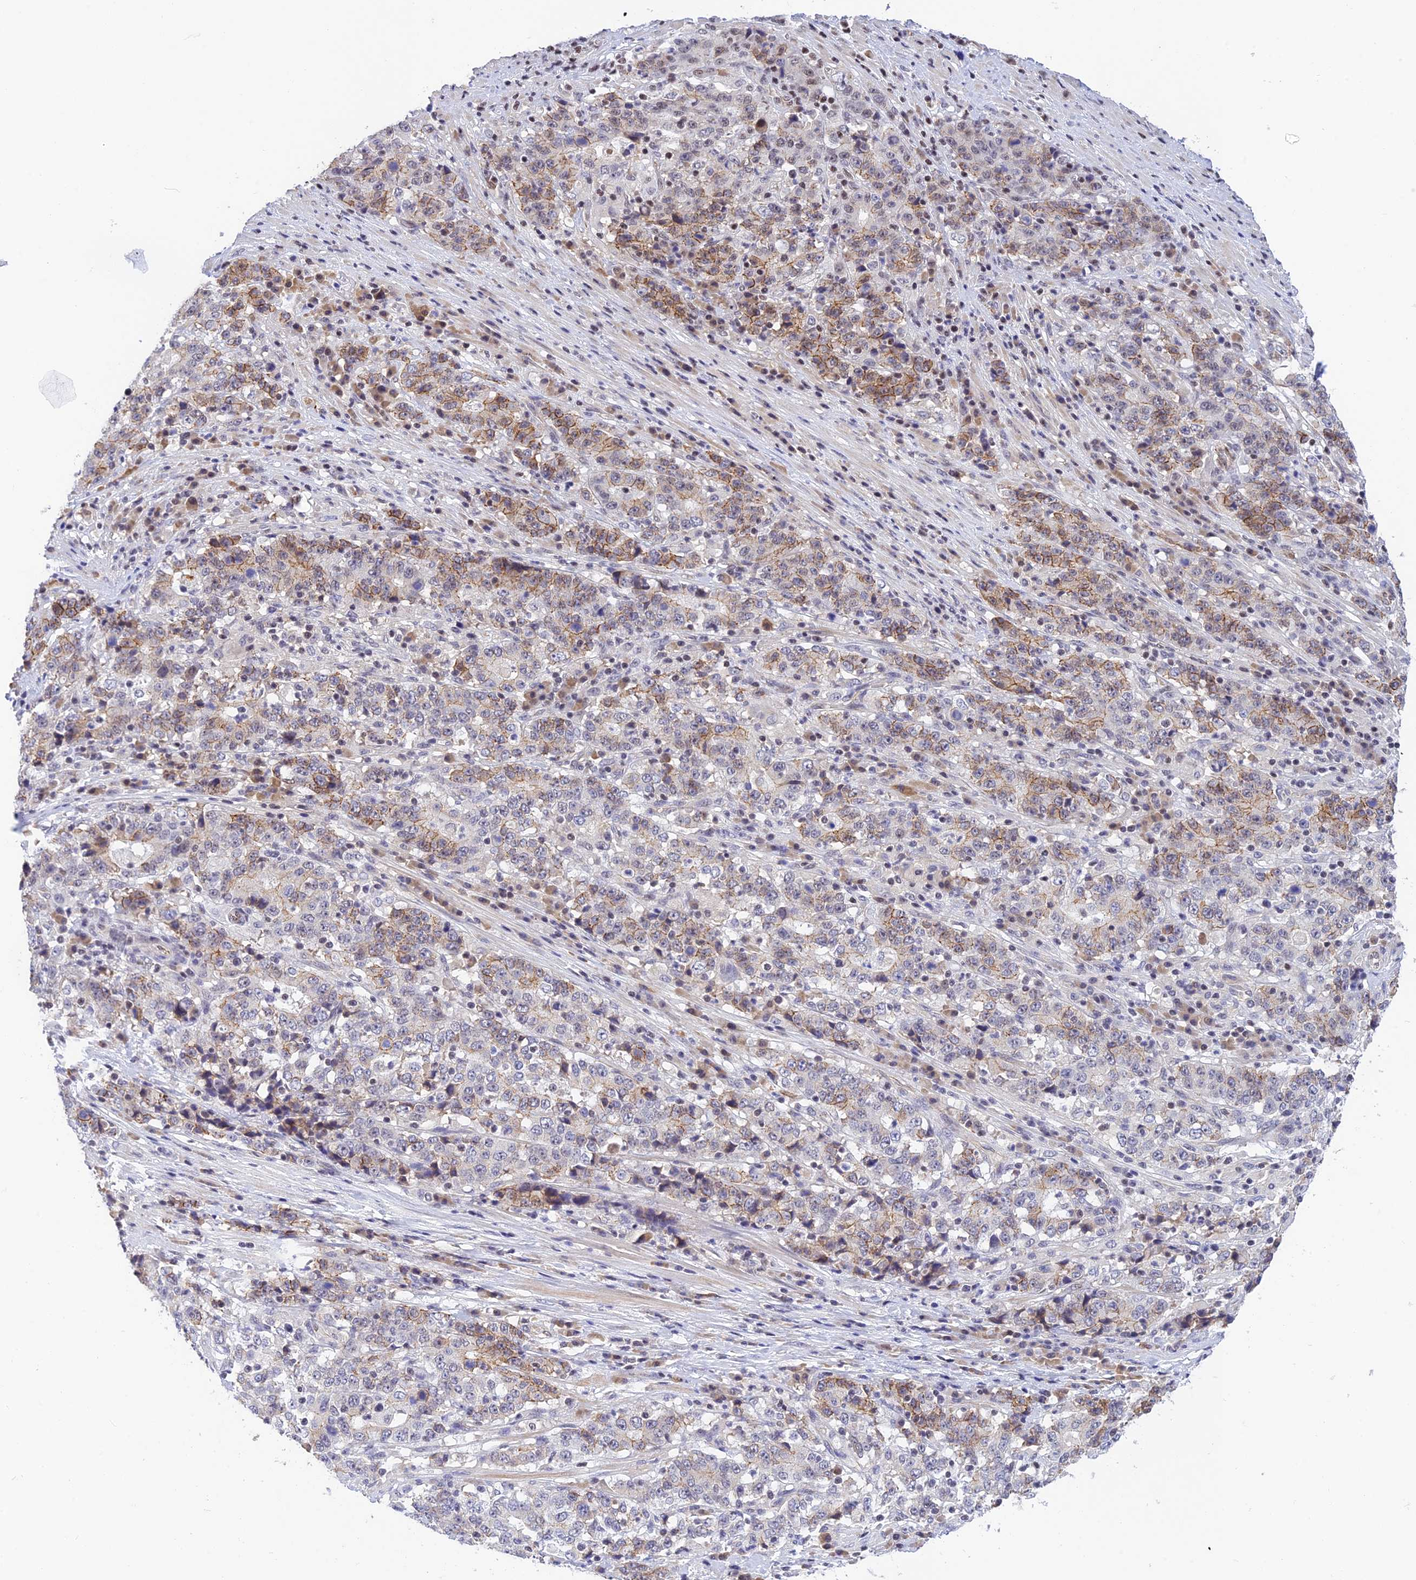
{"staining": {"intensity": "moderate", "quantity": "25%-75%", "location": "cytoplasmic/membranous"}, "tissue": "stomach cancer", "cell_type": "Tumor cells", "image_type": "cancer", "snomed": [{"axis": "morphology", "description": "Adenocarcinoma, NOS"}, {"axis": "topography", "description": "Stomach"}], "caption": "Immunohistochemical staining of stomach cancer demonstrates medium levels of moderate cytoplasmic/membranous protein expression in approximately 25%-75% of tumor cells. (DAB IHC, brown staining for protein, blue staining for nuclei).", "gene": "THAP11", "patient": {"sex": "male", "age": 59}}